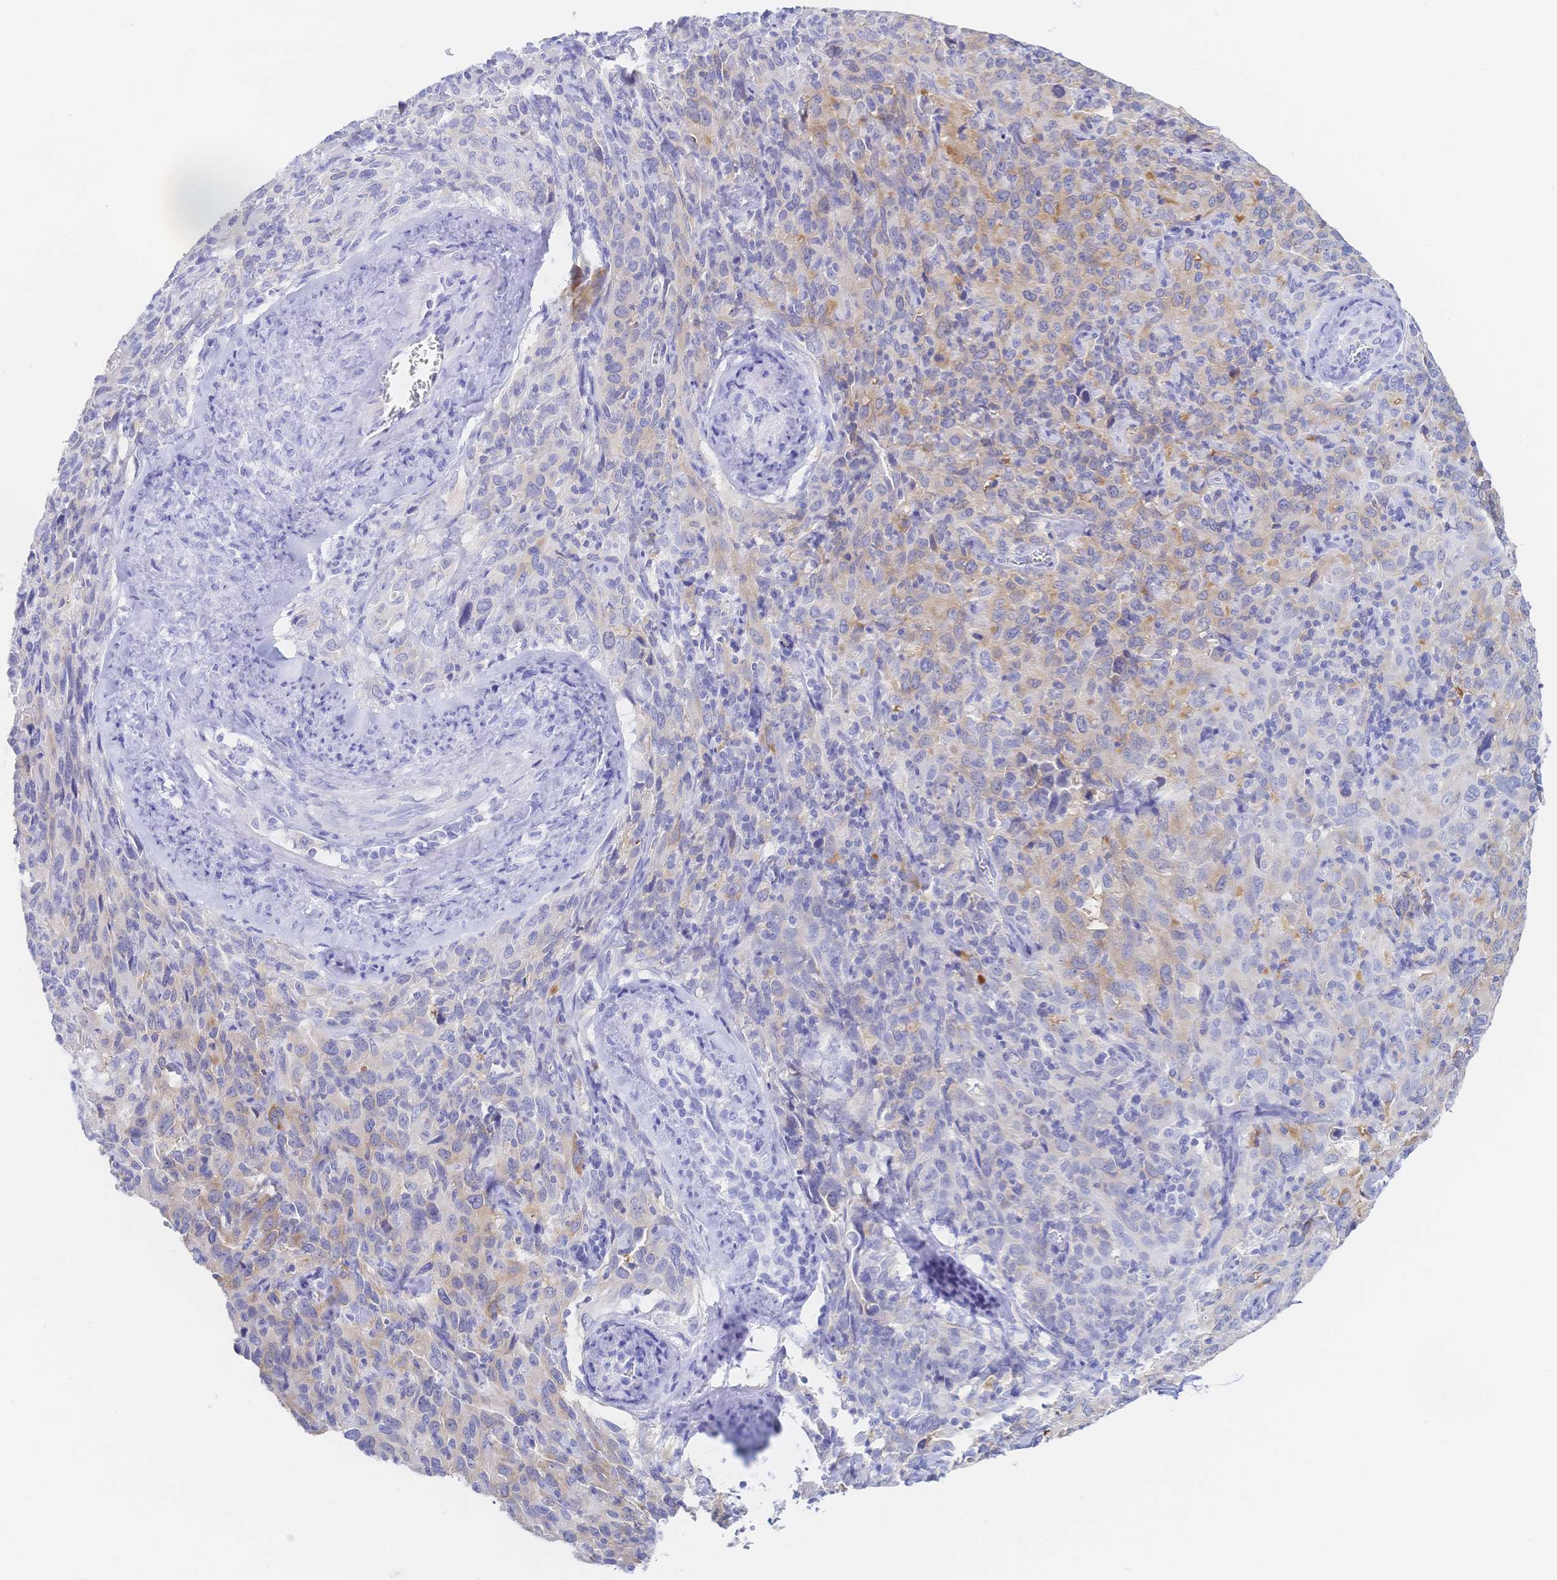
{"staining": {"intensity": "weak", "quantity": "25%-75%", "location": "cytoplasmic/membranous"}, "tissue": "cervical cancer", "cell_type": "Tumor cells", "image_type": "cancer", "snomed": [{"axis": "morphology", "description": "Normal tissue, NOS"}, {"axis": "morphology", "description": "Squamous cell carcinoma, NOS"}, {"axis": "topography", "description": "Cervix"}], "caption": "A brown stain highlights weak cytoplasmic/membranous staining of a protein in cervical cancer (squamous cell carcinoma) tumor cells.", "gene": "RRM1", "patient": {"sex": "female", "age": 51}}